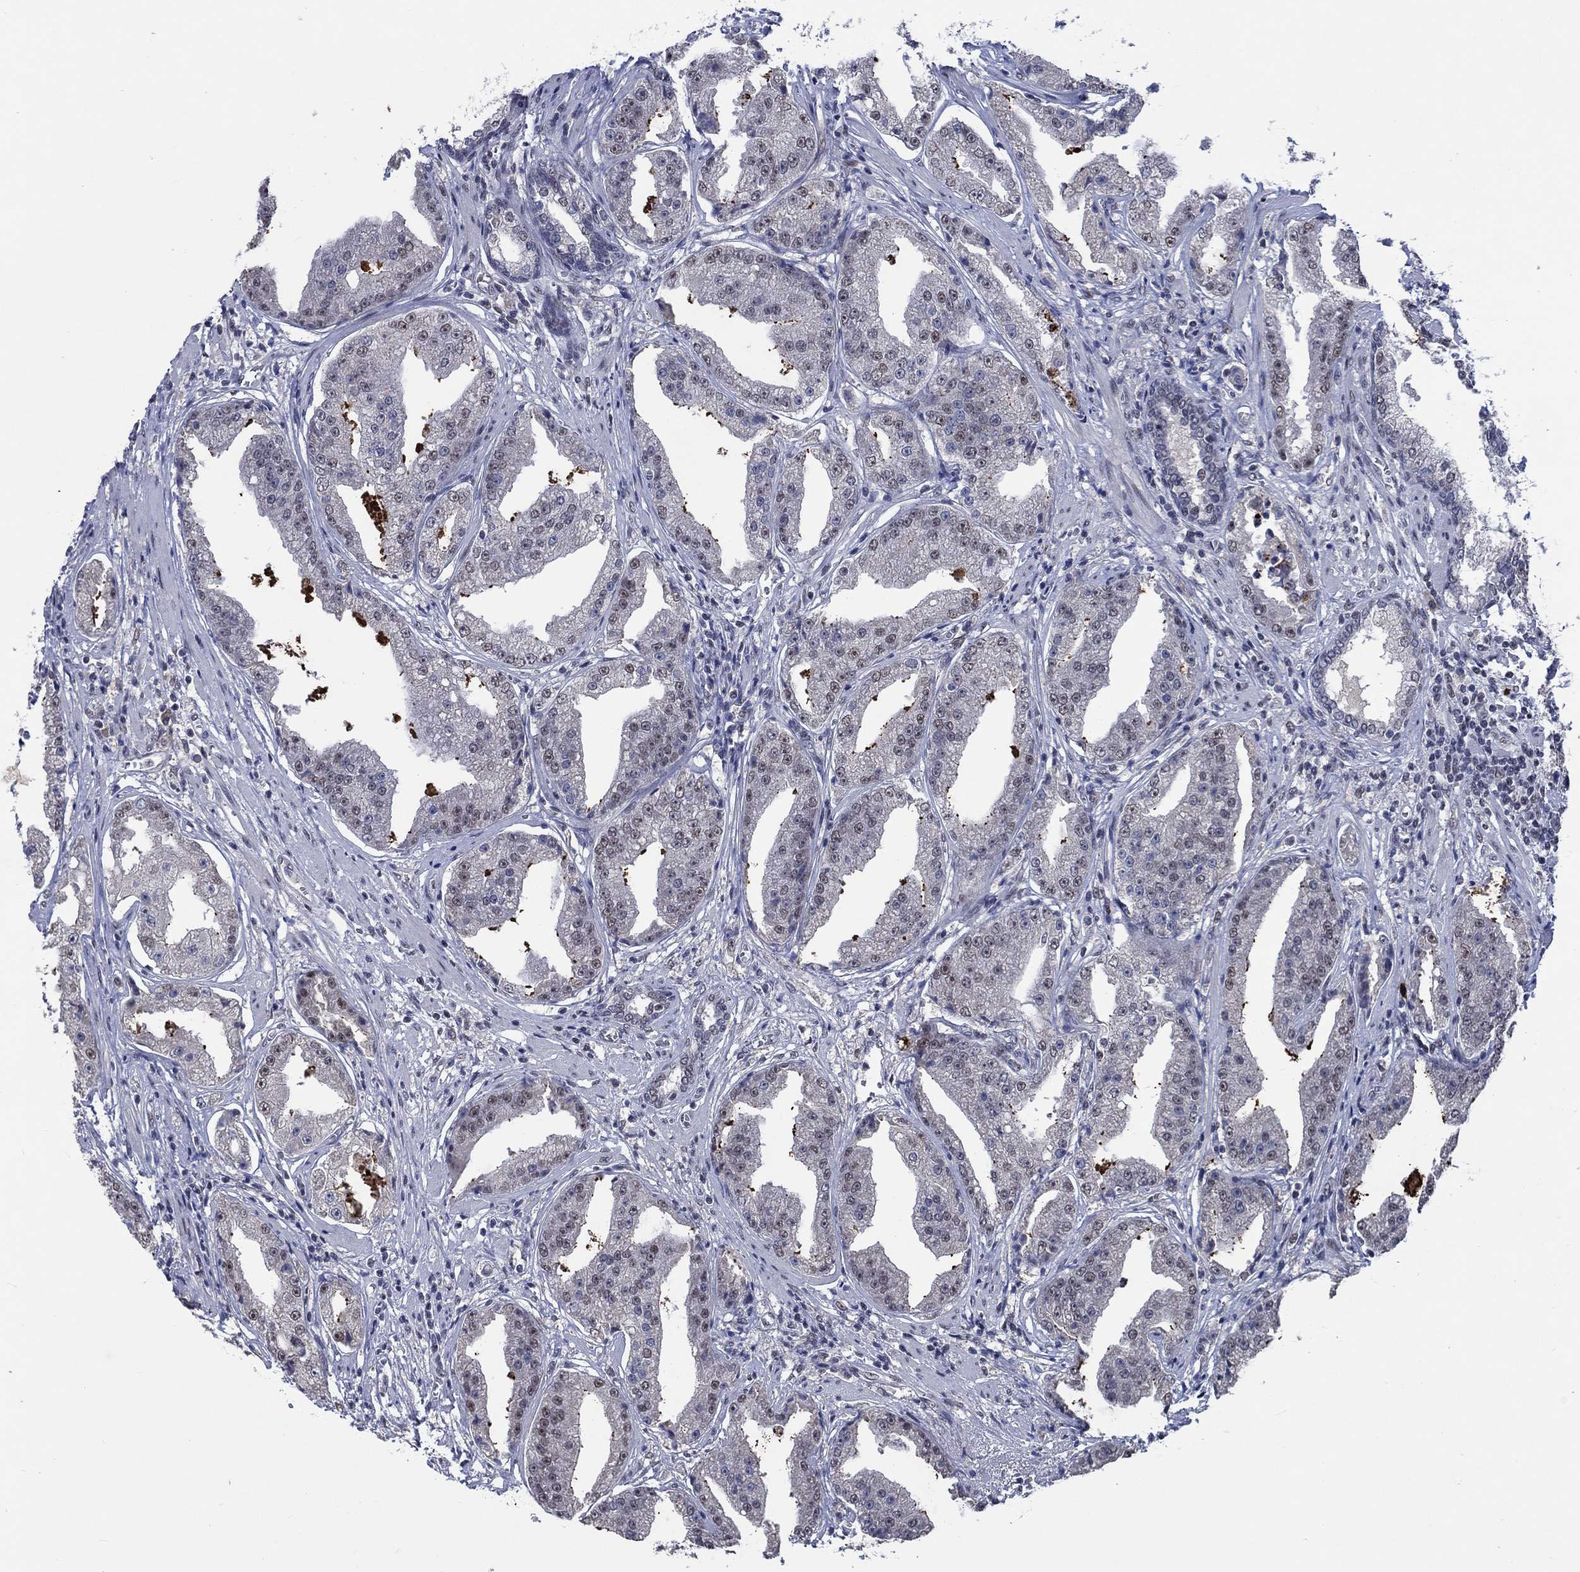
{"staining": {"intensity": "weak", "quantity": "<25%", "location": "nuclear"}, "tissue": "prostate cancer", "cell_type": "Tumor cells", "image_type": "cancer", "snomed": [{"axis": "morphology", "description": "Adenocarcinoma, Low grade"}, {"axis": "topography", "description": "Prostate"}], "caption": "This is an immunohistochemistry (IHC) image of human low-grade adenocarcinoma (prostate). There is no expression in tumor cells.", "gene": "HTN1", "patient": {"sex": "male", "age": 62}}